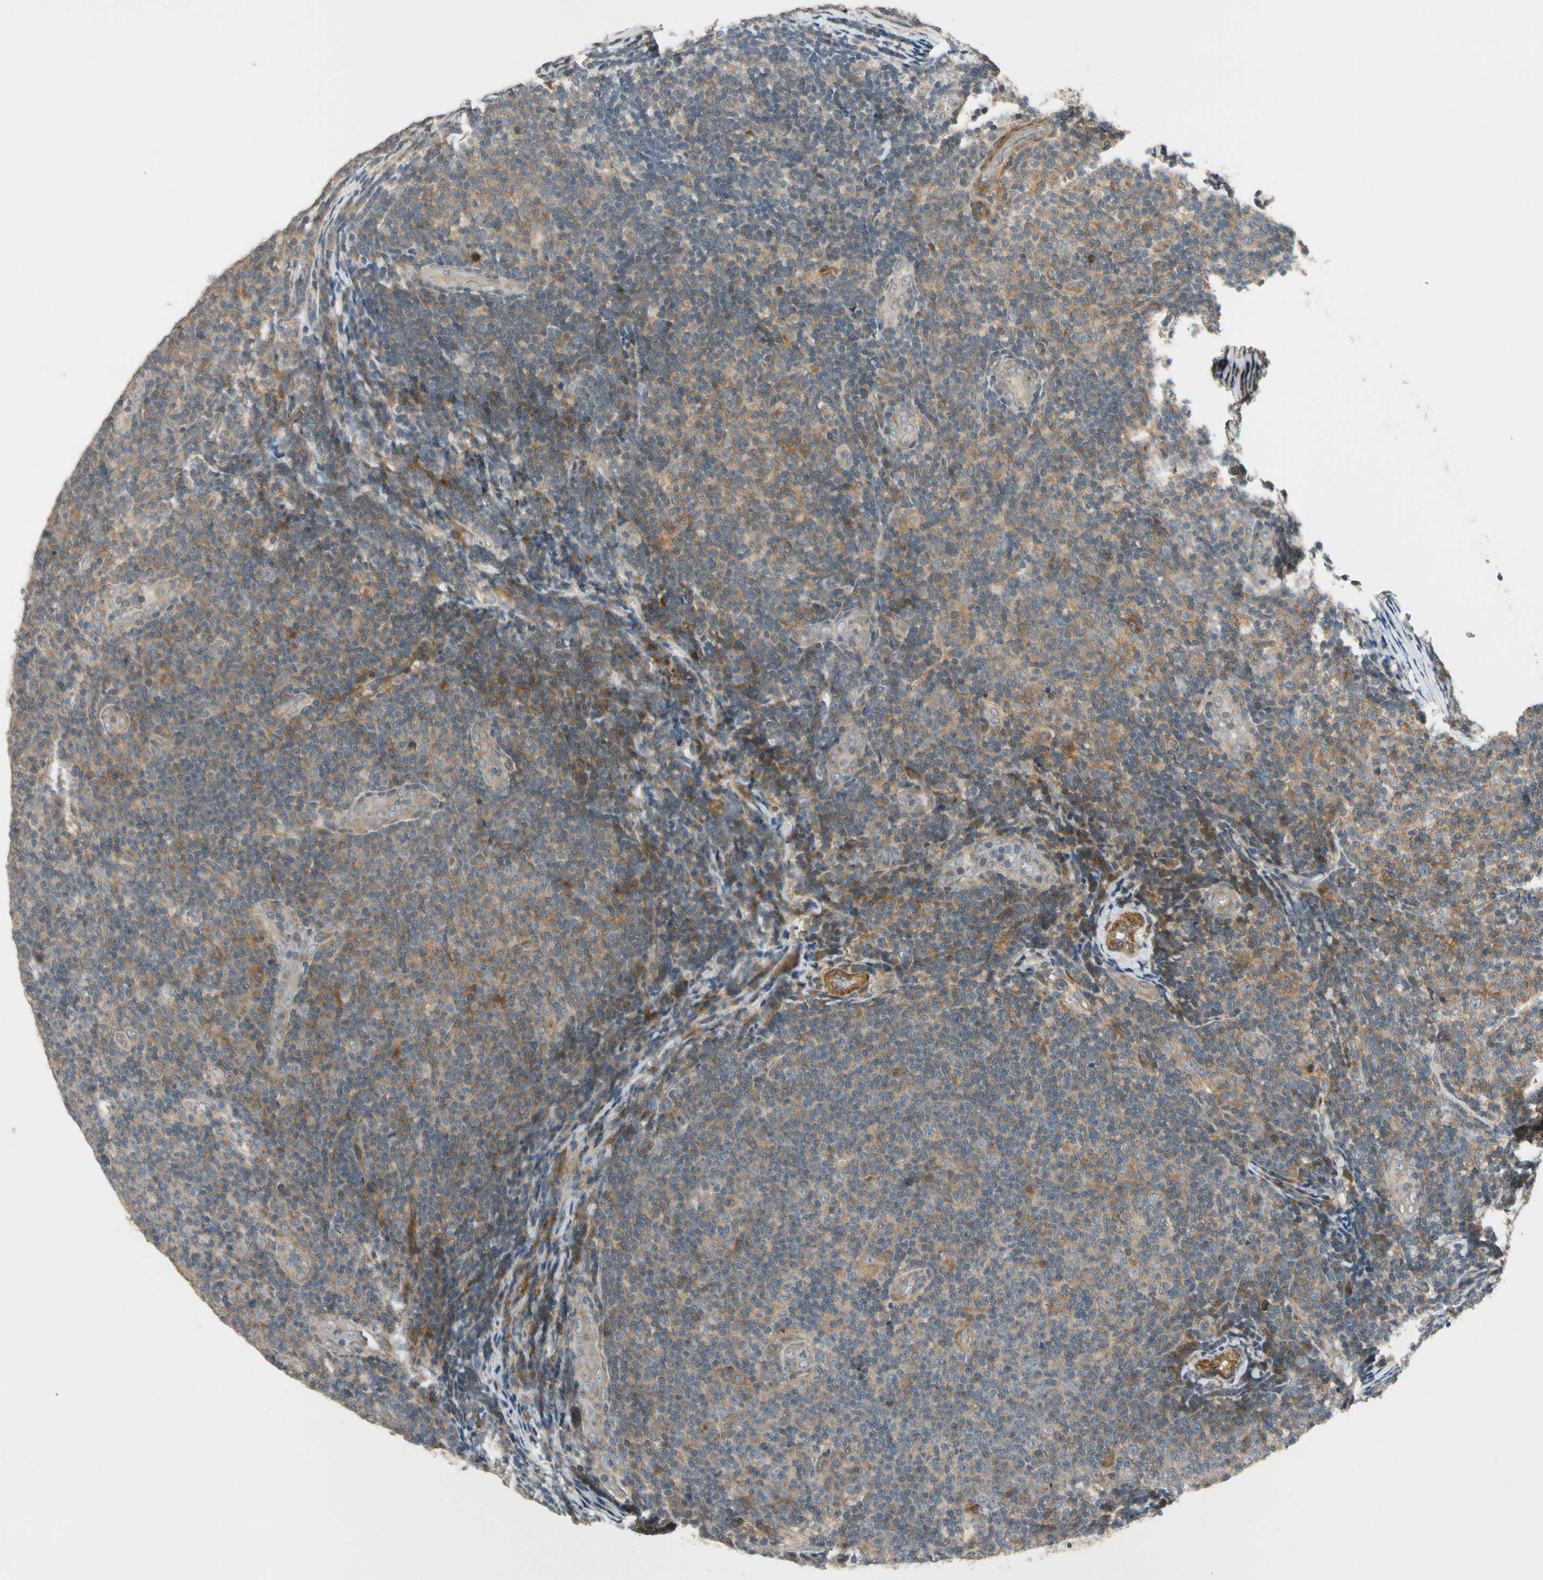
{"staining": {"intensity": "moderate", "quantity": "<25%", "location": "cytoplasmic/membranous"}, "tissue": "lymphoma", "cell_type": "Tumor cells", "image_type": "cancer", "snomed": [{"axis": "morphology", "description": "Malignant lymphoma, non-Hodgkin's type, Low grade"}, {"axis": "topography", "description": "Lymph node"}], "caption": "Malignant lymphoma, non-Hodgkin's type (low-grade) stained with a protein marker exhibits moderate staining in tumor cells.", "gene": "MST1R", "patient": {"sex": "male", "age": 83}}